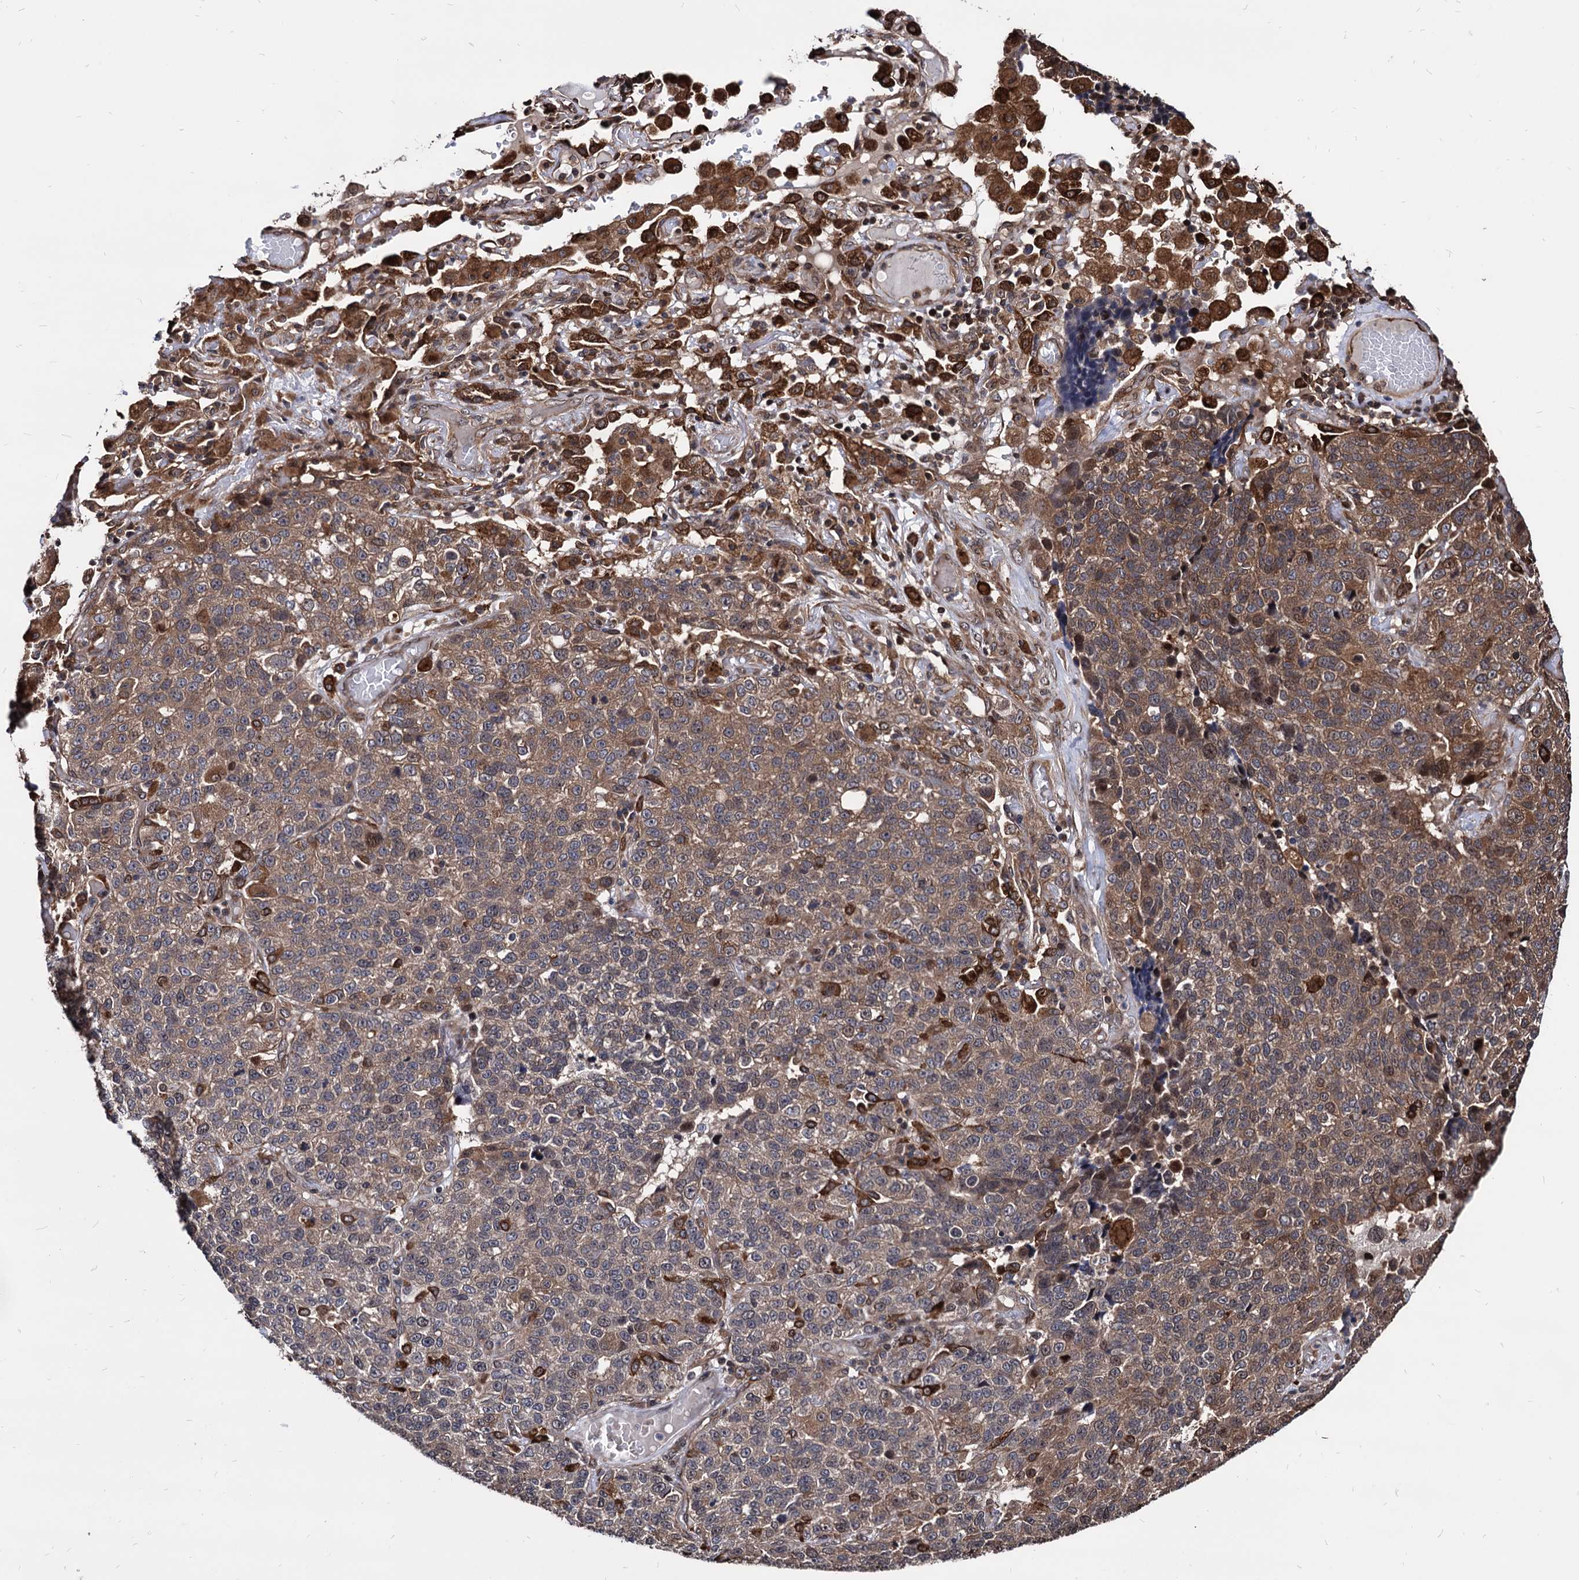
{"staining": {"intensity": "moderate", "quantity": ">75%", "location": "cytoplasmic/membranous"}, "tissue": "lung cancer", "cell_type": "Tumor cells", "image_type": "cancer", "snomed": [{"axis": "morphology", "description": "Adenocarcinoma, NOS"}, {"axis": "topography", "description": "Lung"}], "caption": "High-magnification brightfield microscopy of lung cancer stained with DAB (brown) and counterstained with hematoxylin (blue). tumor cells exhibit moderate cytoplasmic/membranous expression is seen in about>75% of cells.", "gene": "ANKRD12", "patient": {"sex": "male", "age": 49}}